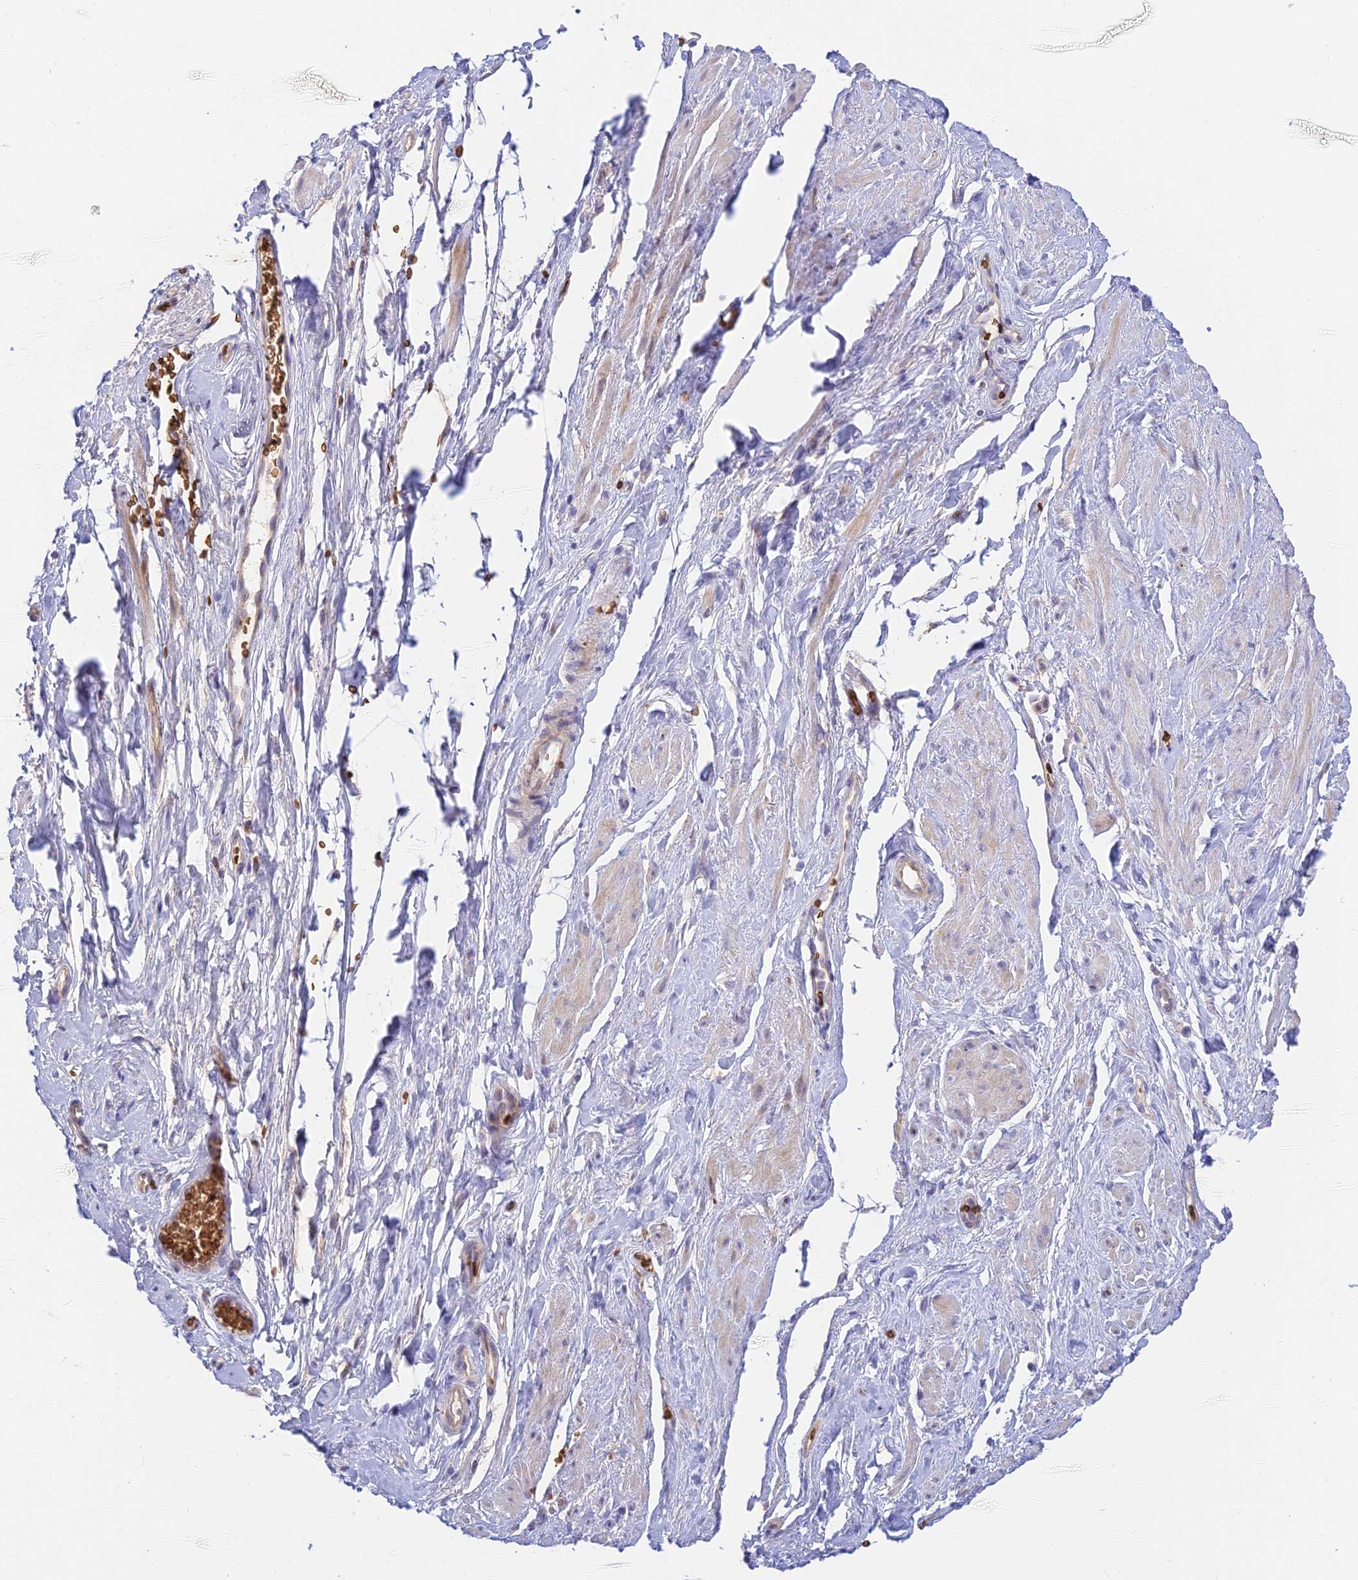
{"staining": {"intensity": "negative", "quantity": "none", "location": "none"}, "tissue": "smooth muscle", "cell_type": "Smooth muscle cells", "image_type": "normal", "snomed": [{"axis": "morphology", "description": "Normal tissue, NOS"}, {"axis": "topography", "description": "Smooth muscle"}, {"axis": "topography", "description": "Peripheral nerve tissue"}], "caption": "Immunohistochemical staining of normal smooth muscle displays no significant expression in smooth muscle cells.", "gene": "UFSP2", "patient": {"sex": "male", "age": 69}}